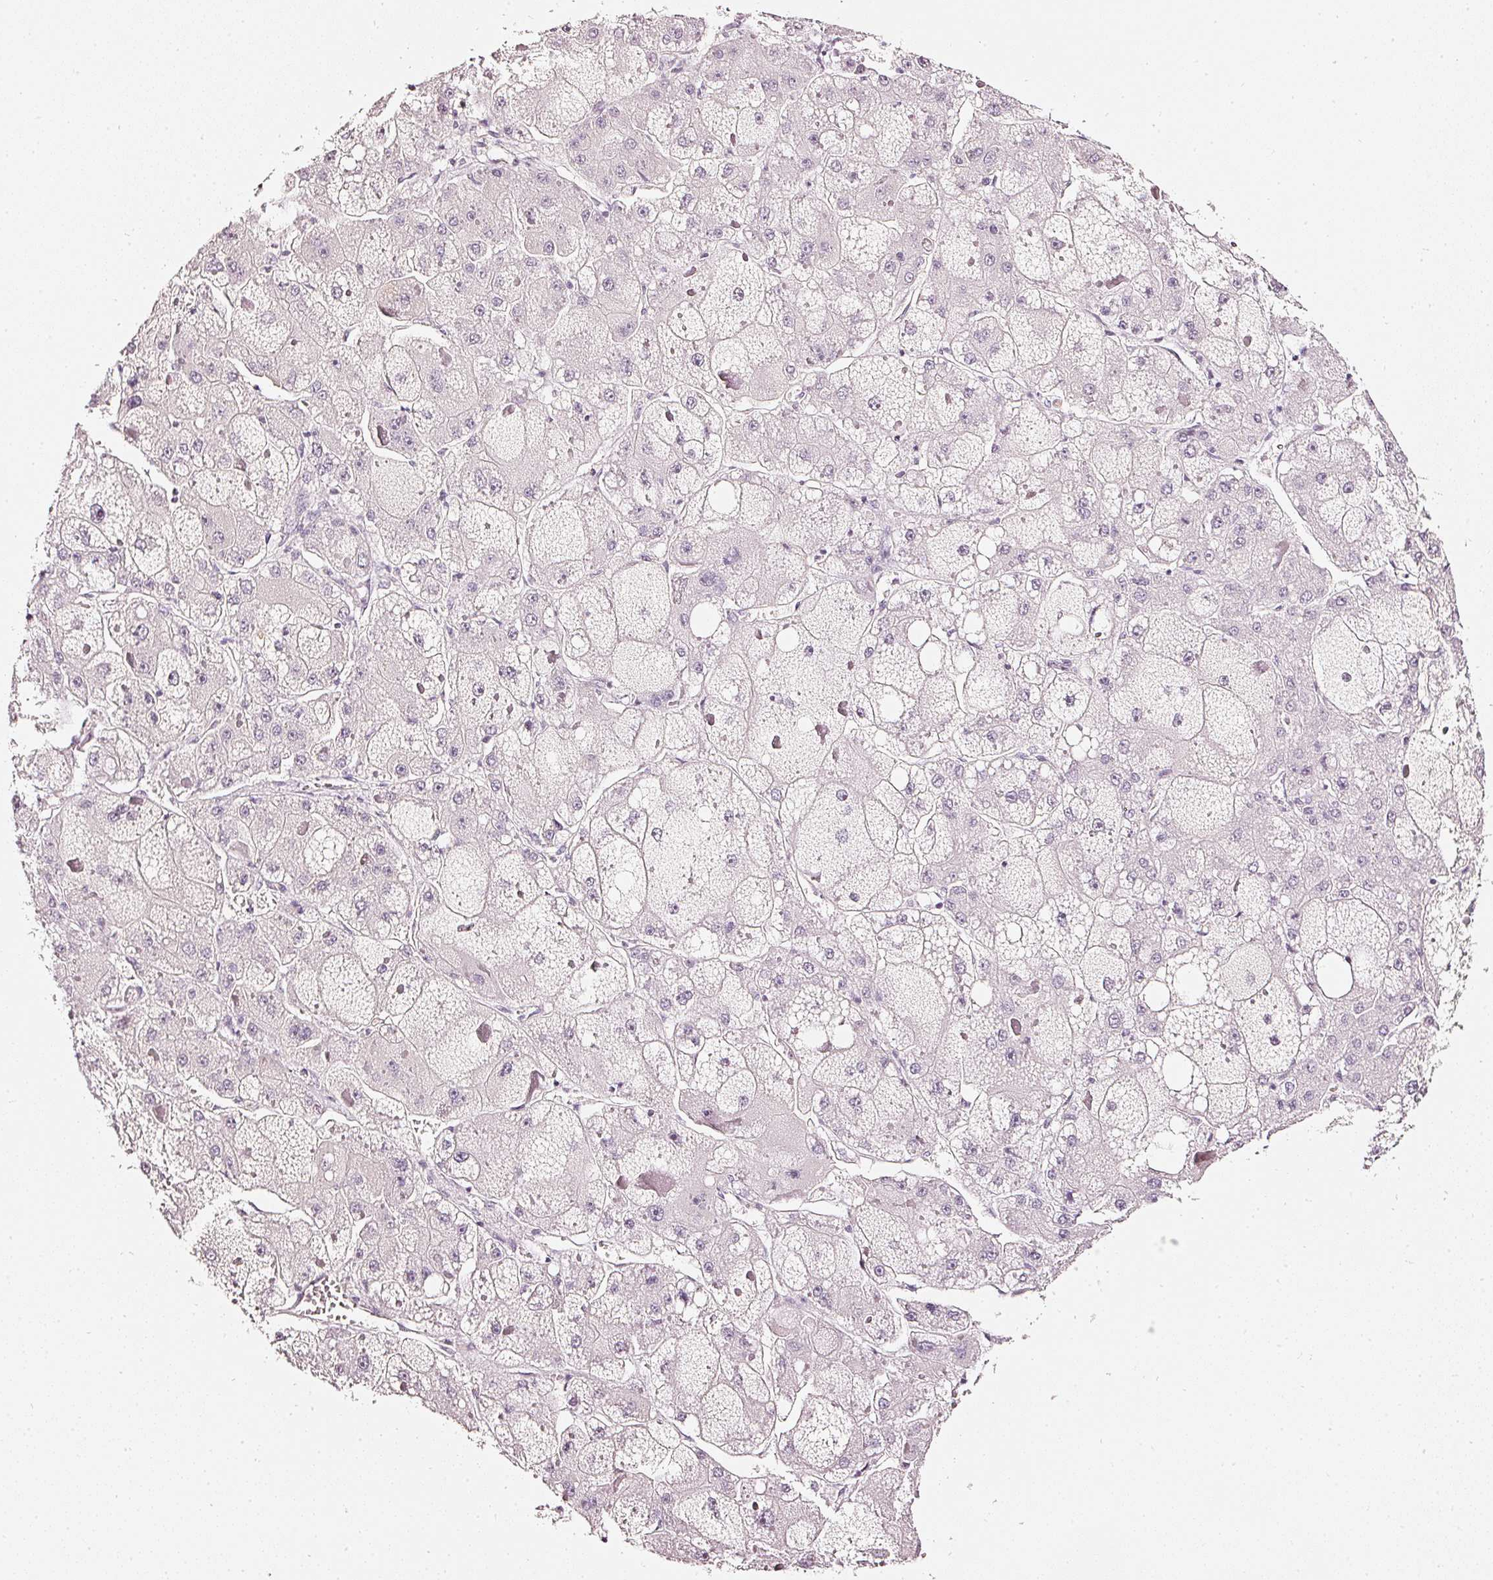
{"staining": {"intensity": "negative", "quantity": "none", "location": "none"}, "tissue": "liver cancer", "cell_type": "Tumor cells", "image_type": "cancer", "snomed": [{"axis": "morphology", "description": "Carcinoma, Hepatocellular, NOS"}, {"axis": "topography", "description": "Liver"}], "caption": "This micrograph is of liver hepatocellular carcinoma stained with IHC to label a protein in brown with the nuclei are counter-stained blue. There is no positivity in tumor cells. (DAB (3,3'-diaminobenzidine) immunohistochemistry with hematoxylin counter stain).", "gene": "CNP", "patient": {"sex": "female", "age": 73}}